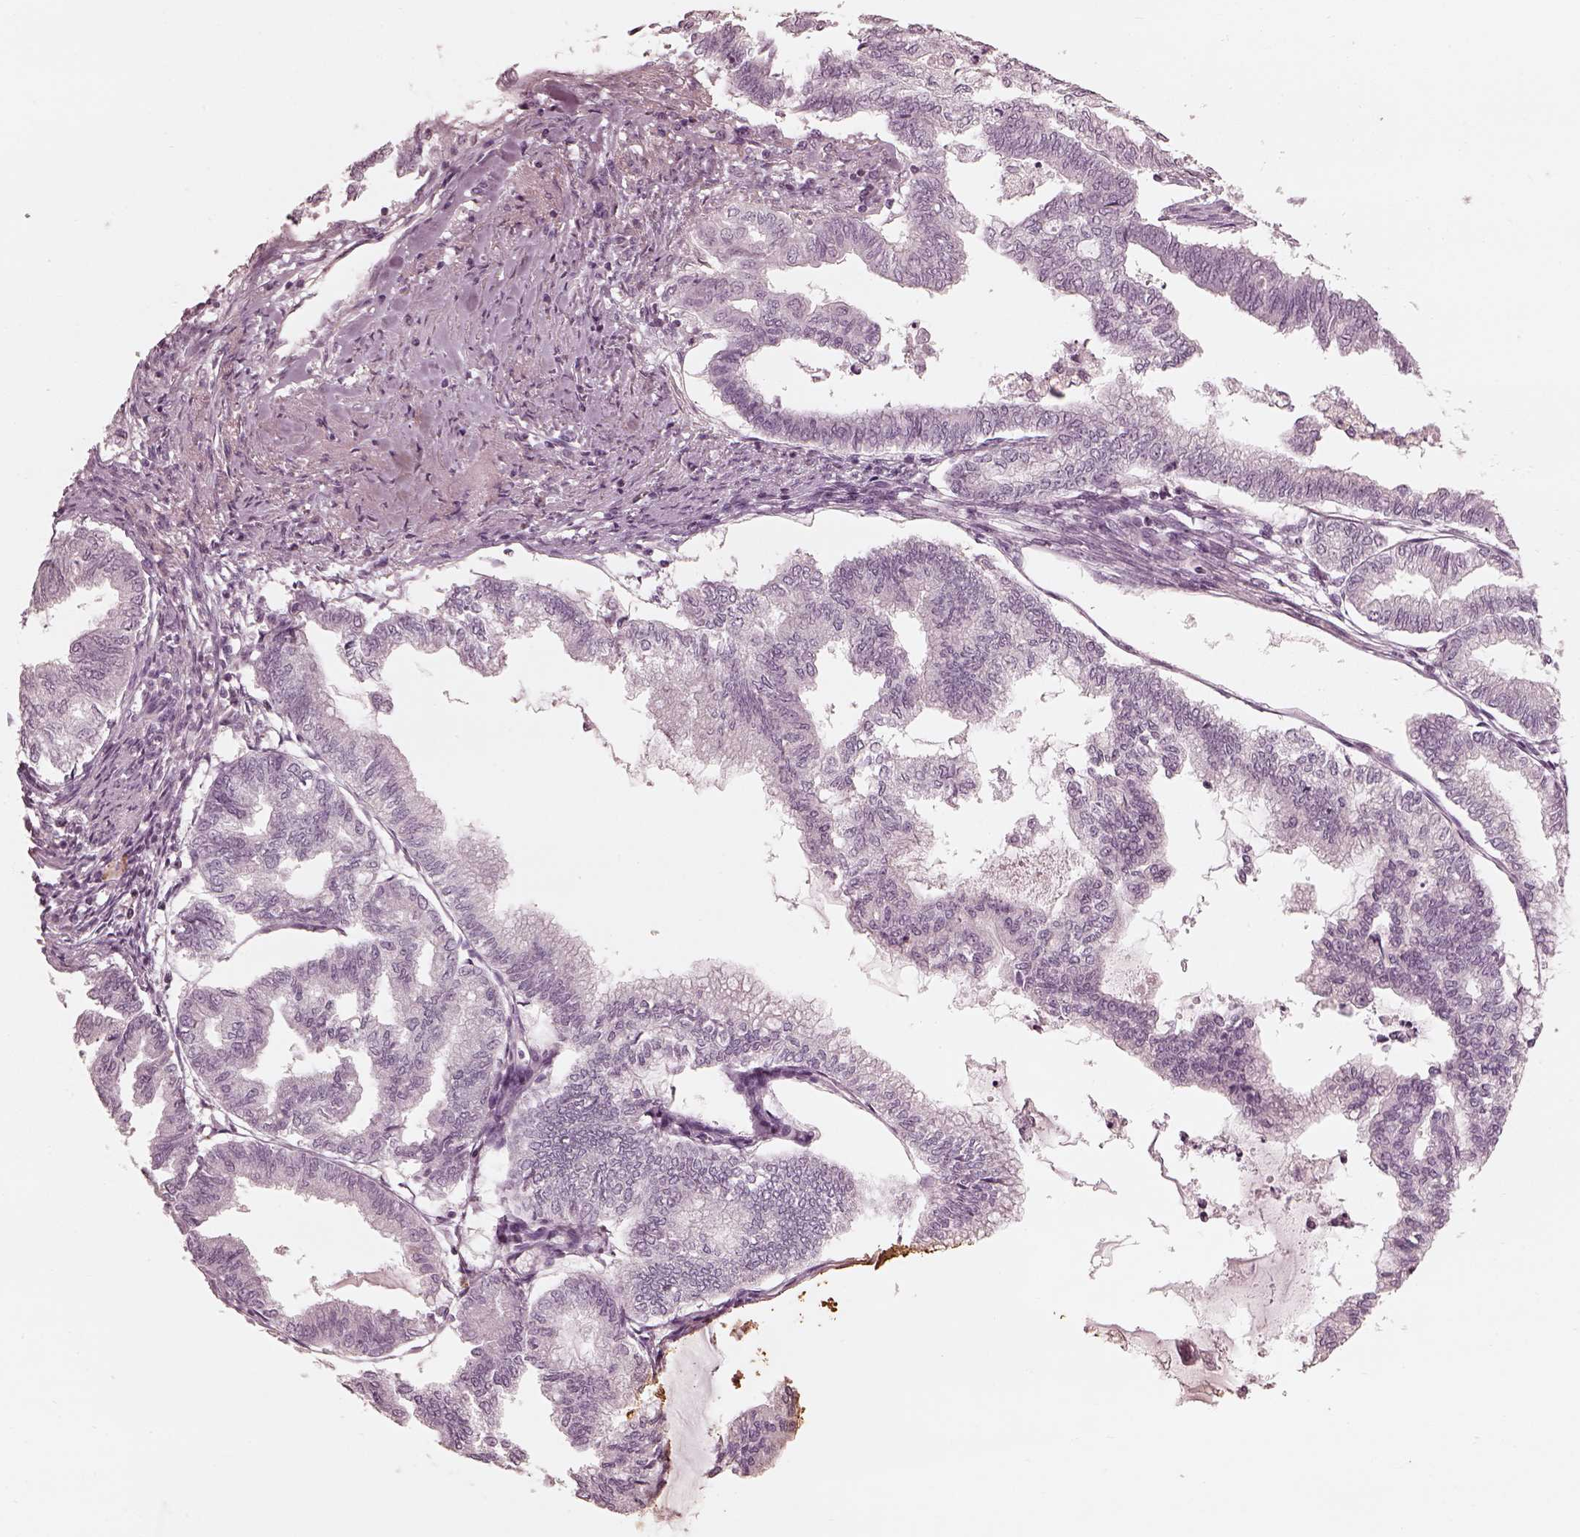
{"staining": {"intensity": "negative", "quantity": "none", "location": "none"}, "tissue": "endometrial cancer", "cell_type": "Tumor cells", "image_type": "cancer", "snomed": [{"axis": "morphology", "description": "Adenocarcinoma, NOS"}, {"axis": "topography", "description": "Endometrium"}], "caption": "Tumor cells are negative for protein expression in human adenocarcinoma (endometrial).", "gene": "ADRB3", "patient": {"sex": "female", "age": 79}}